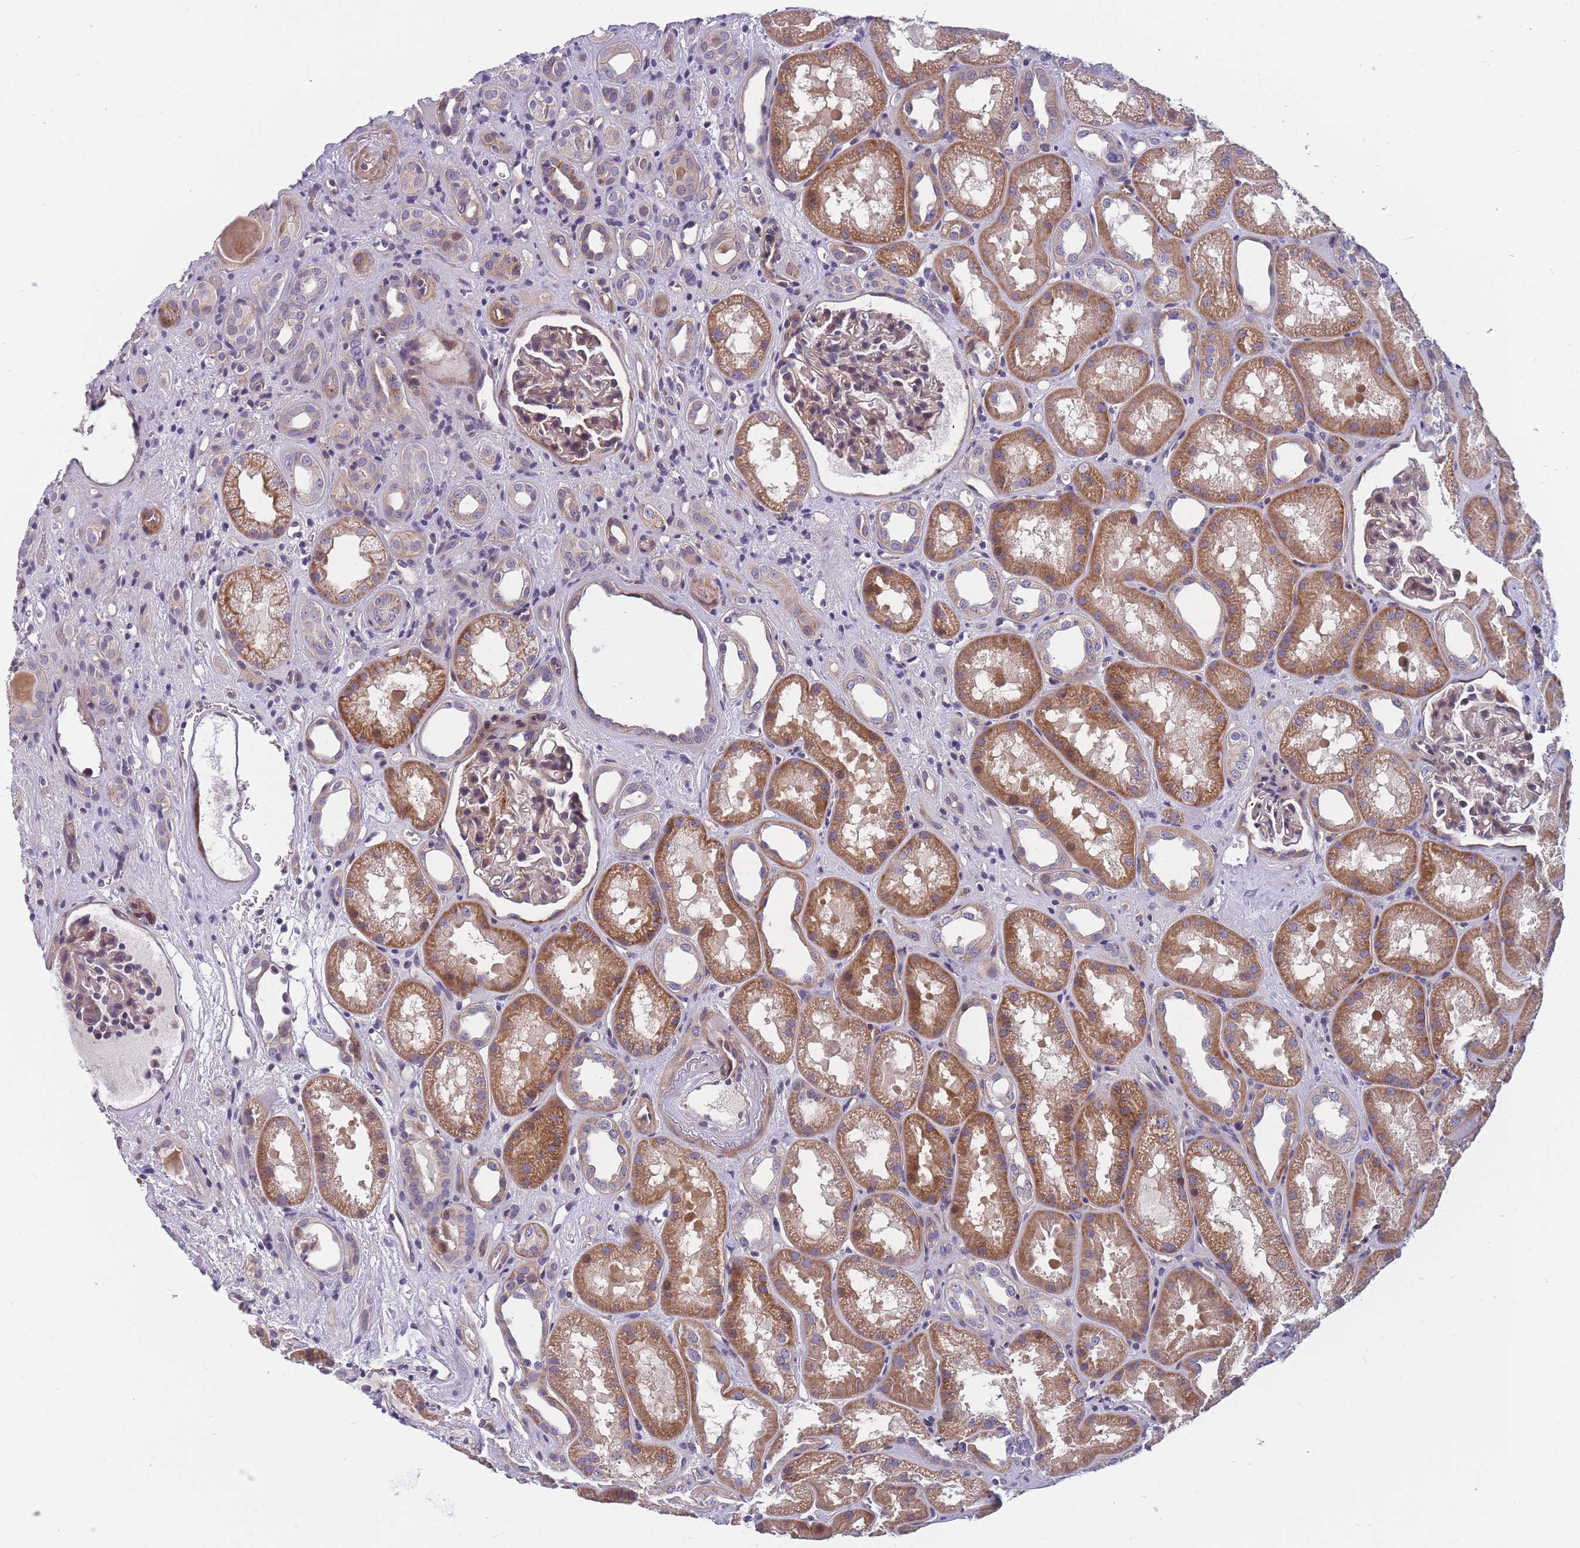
{"staining": {"intensity": "weak", "quantity": "25%-75%", "location": "cytoplasmic/membranous"}, "tissue": "kidney", "cell_type": "Cells in glomeruli", "image_type": "normal", "snomed": [{"axis": "morphology", "description": "Normal tissue, NOS"}, {"axis": "topography", "description": "Kidney"}], "caption": "Protein staining of normal kidney demonstrates weak cytoplasmic/membranous staining in about 25%-75% of cells in glomeruli.", "gene": "FAM83F", "patient": {"sex": "male", "age": 61}}